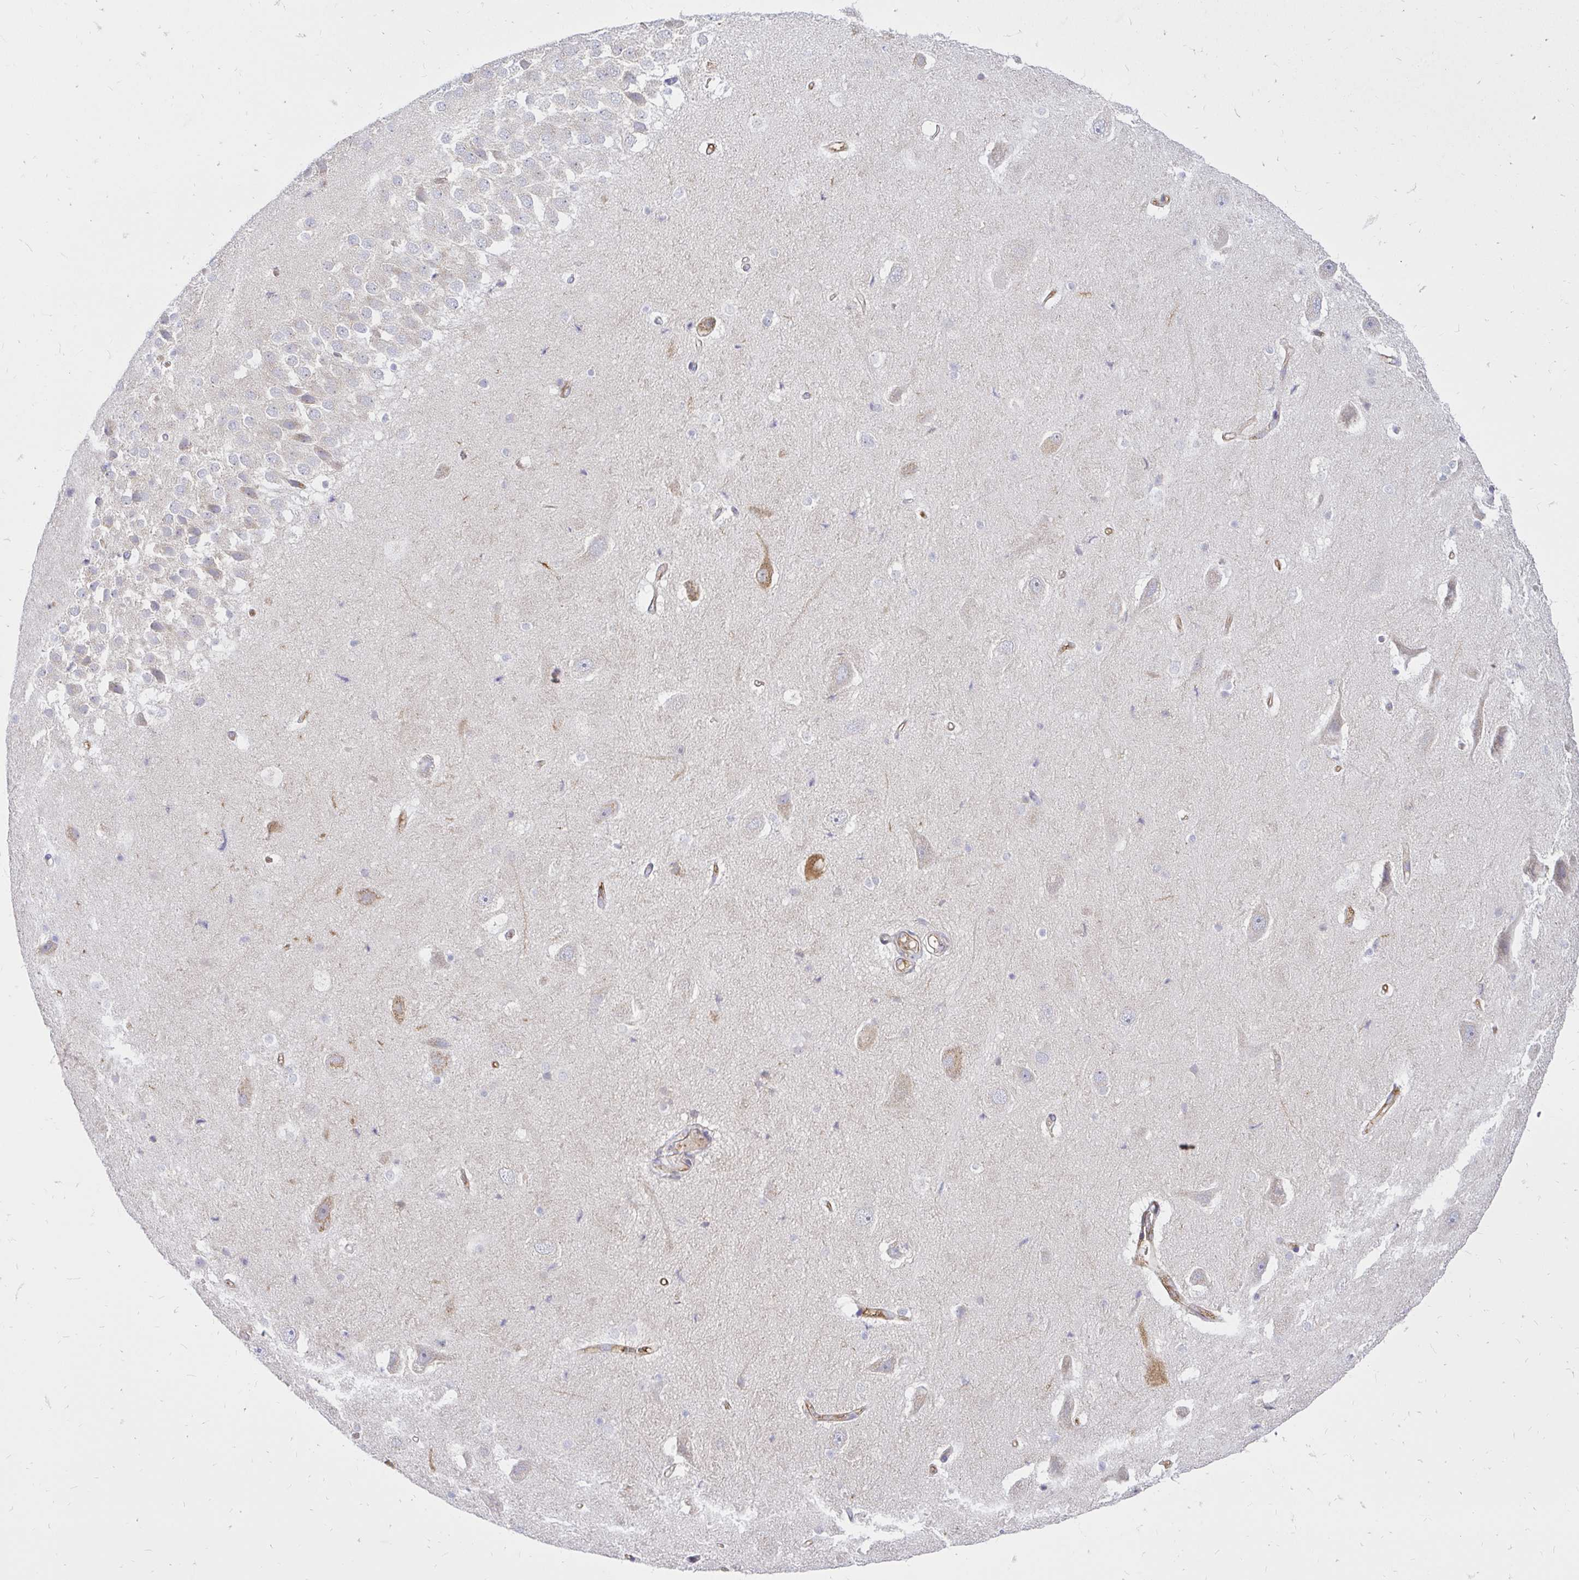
{"staining": {"intensity": "negative", "quantity": "none", "location": "none"}, "tissue": "hippocampus", "cell_type": "Glial cells", "image_type": "normal", "snomed": [{"axis": "morphology", "description": "Normal tissue, NOS"}, {"axis": "topography", "description": "Hippocampus"}], "caption": "This is a image of immunohistochemistry staining of benign hippocampus, which shows no expression in glial cells.", "gene": "ABCB10", "patient": {"sex": "male", "age": 26}}